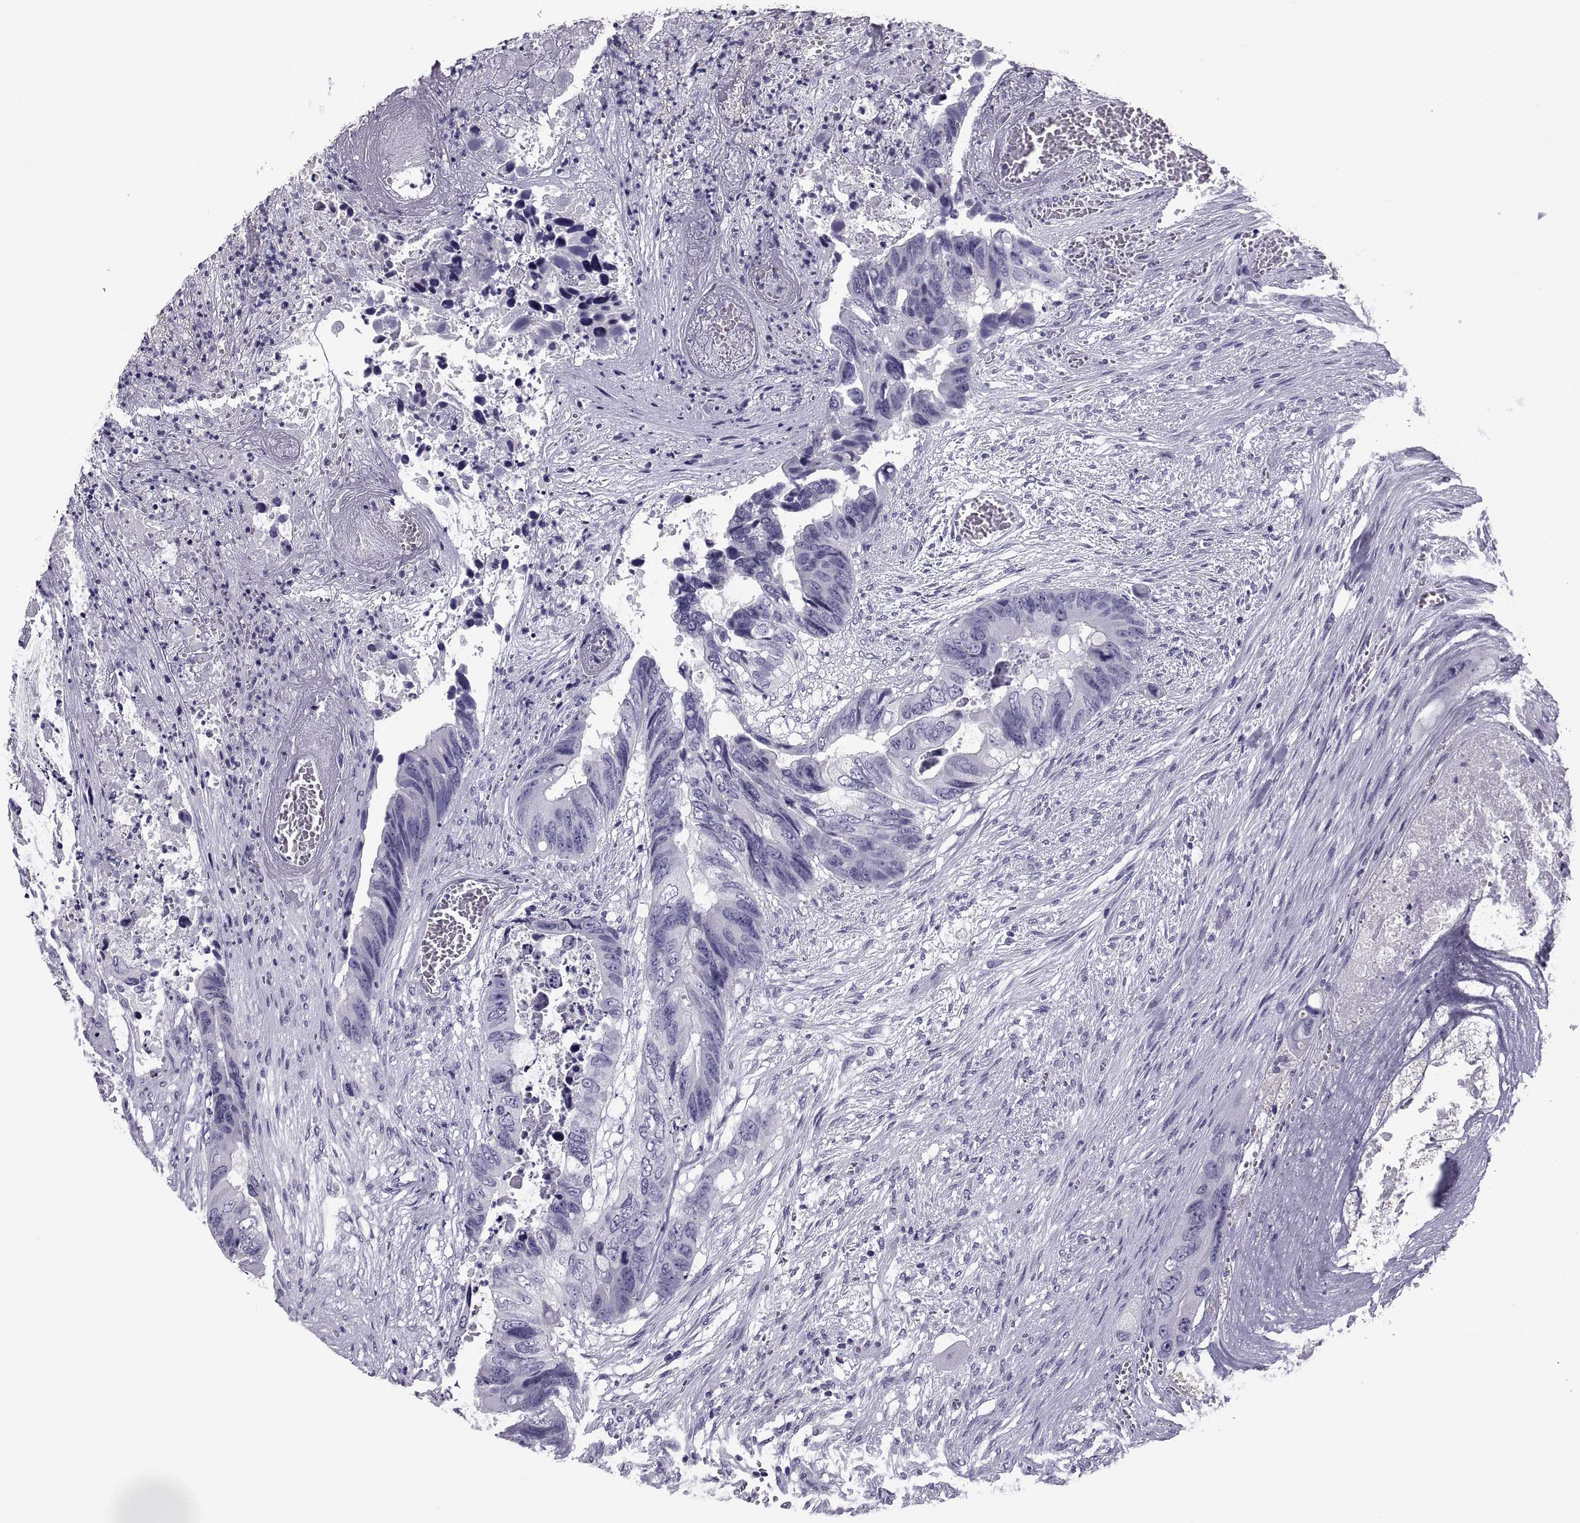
{"staining": {"intensity": "negative", "quantity": "none", "location": "none"}, "tissue": "colorectal cancer", "cell_type": "Tumor cells", "image_type": "cancer", "snomed": [{"axis": "morphology", "description": "Adenocarcinoma, NOS"}, {"axis": "topography", "description": "Rectum"}], "caption": "A photomicrograph of colorectal cancer (adenocarcinoma) stained for a protein demonstrates no brown staining in tumor cells. (DAB (3,3'-diaminobenzidine) immunohistochemistry (IHC) visualized using brightfield microscopy, high magnification).", "gene": "CRISP1", "patient": {"sex": "male", "age": 63}}